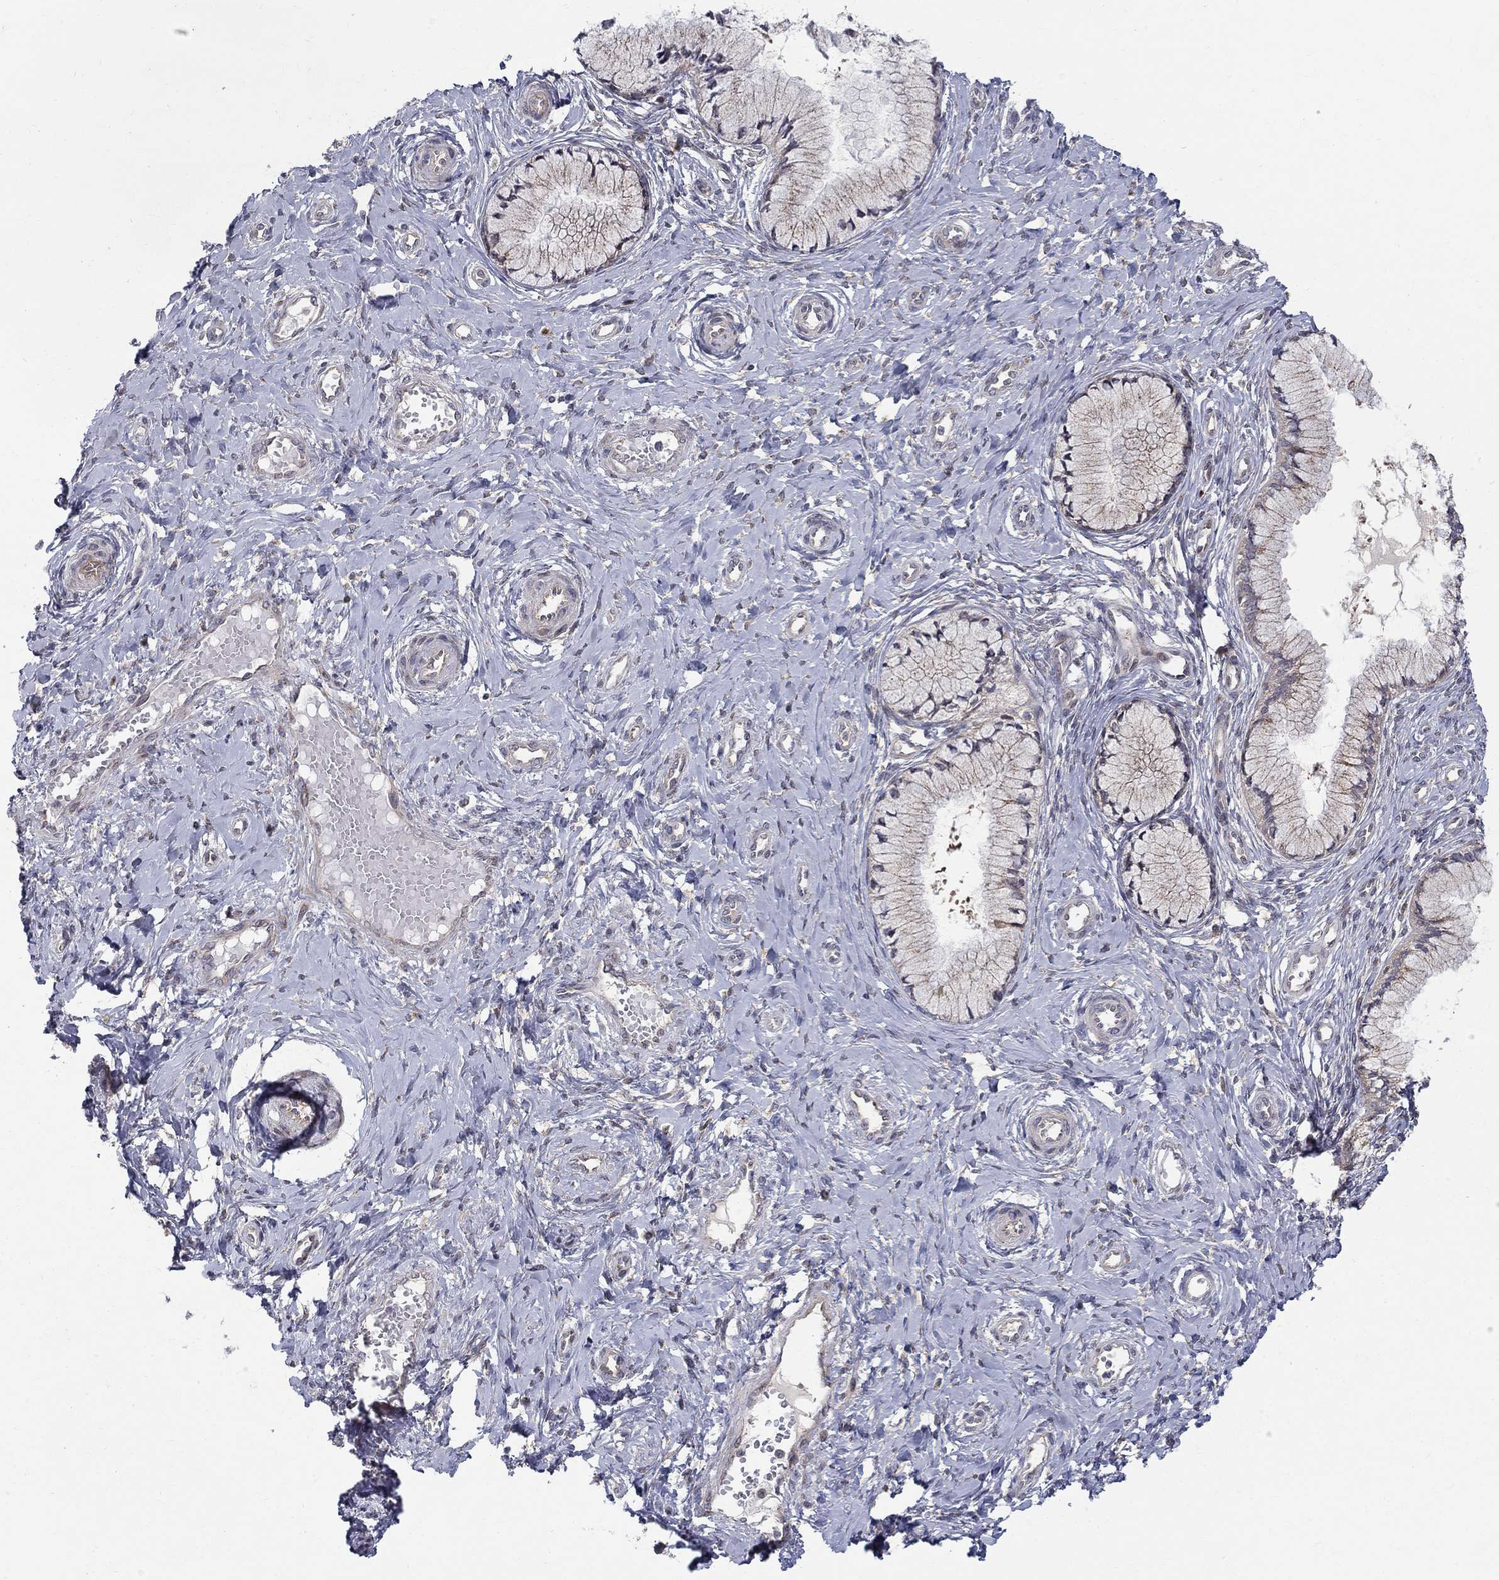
{"staining": {"intensity": "negative", "quantity": "none", "location": "none"}, "tissue": "cervix", "cell_type": "Glandular cells", "image_type": "normal", "snomed": [{"axis": "morphology", "description": "Normal tissue, NOS"}, {"axis": "topography", "description": "Cervix"}], "caption": "Immunohistochemistry of benign cervix exhibits no positivity in glandular cells. Nuclei are stained in blue.", "gene": "WDR19", "patient": {"sex": "female", "age": 37}}